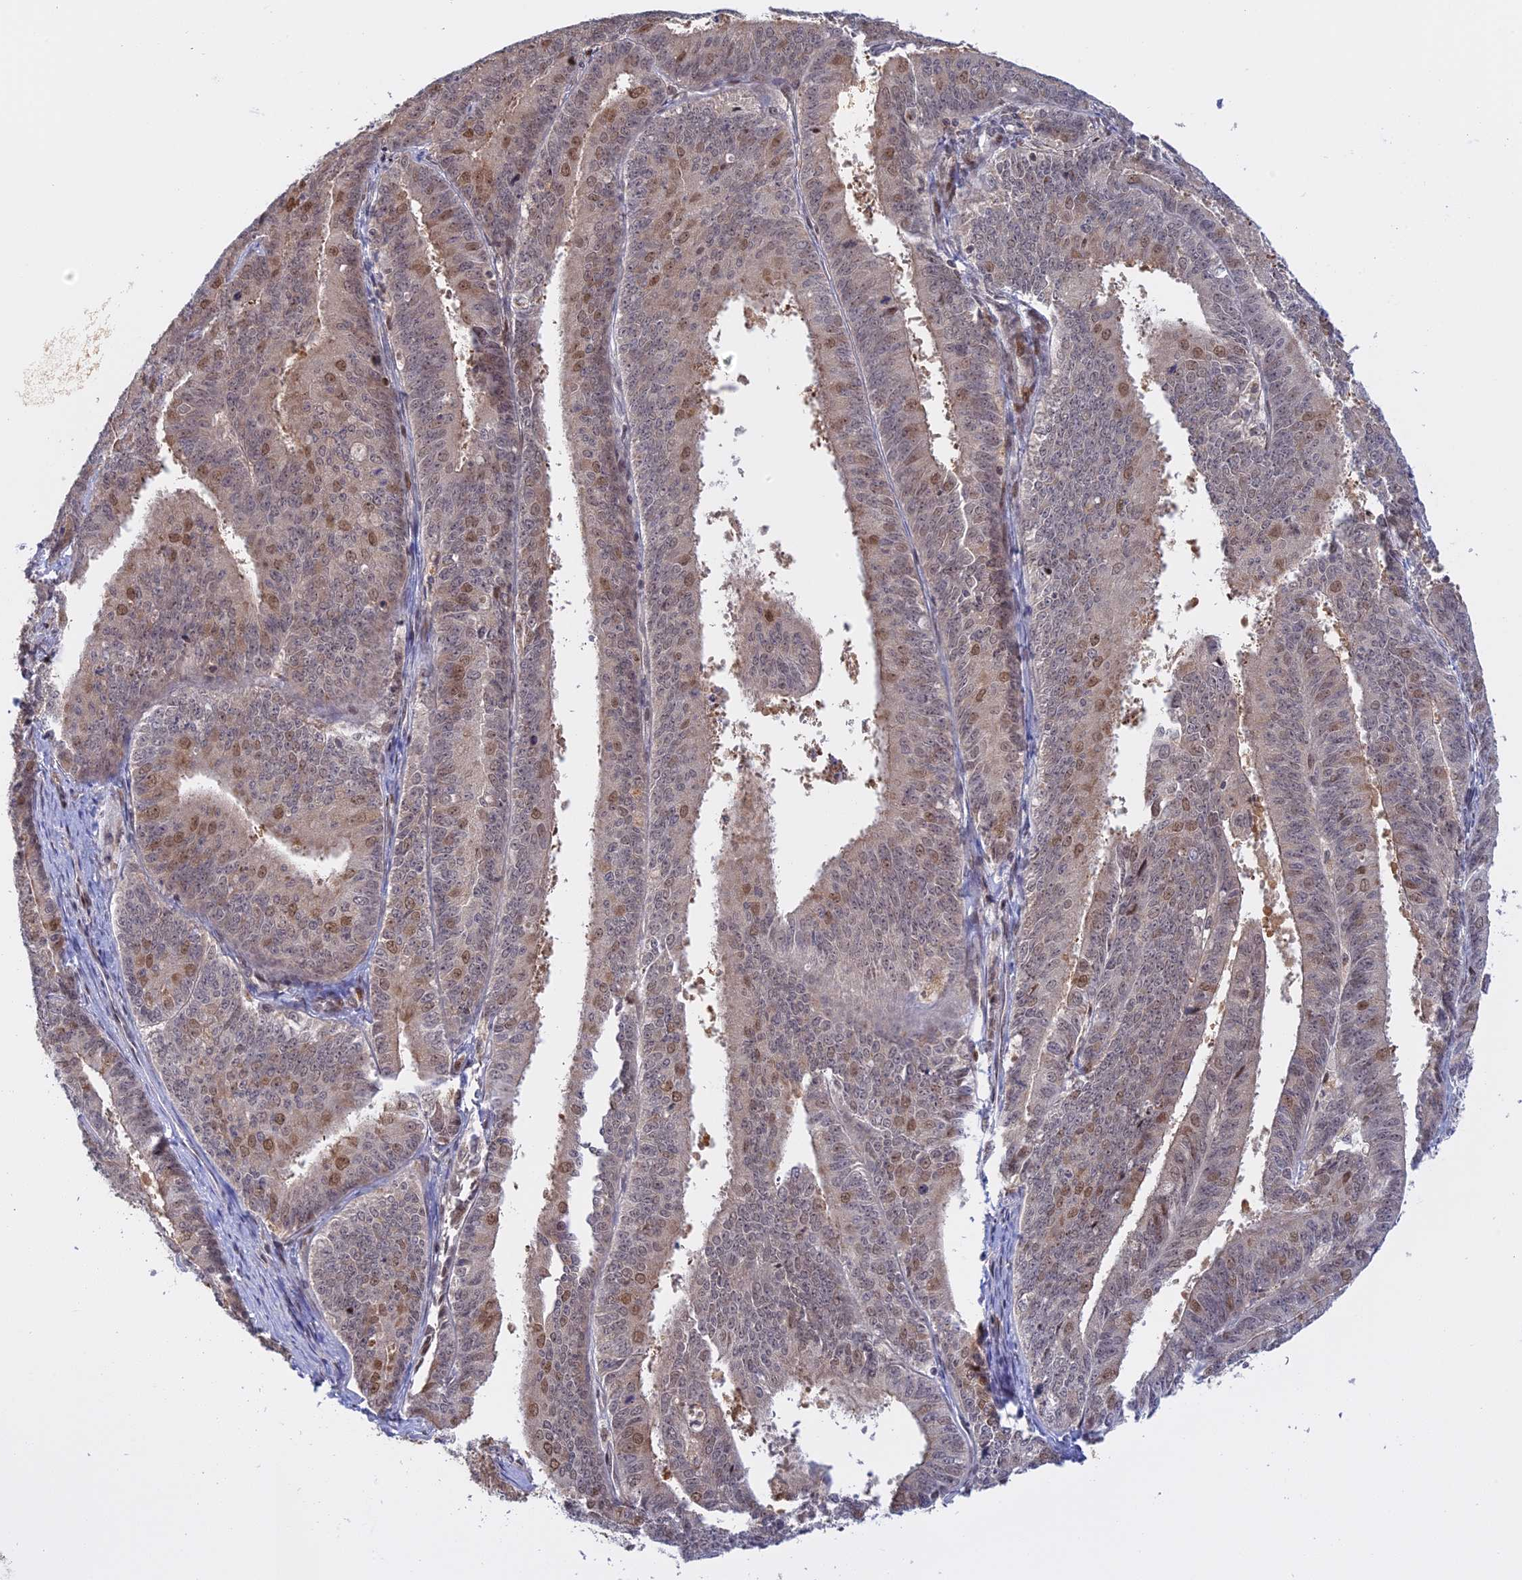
{"staining": {"intensity": "moderate", "quantity": "<25%", "location": "nuclear"}, "tissue": "endometrial cancer", "cell_type": "Tumor cells", "image_type": "cancer", "snomed": [{"axis": "morphology", "description": "Adenocarcinoma, NOS"}, {"axis": "topography", "description": "Endometrium"}], "caption": "Immunohistochemistry (IHC) image of neoplastic tissue: endometrial cancer stained using immunohistochemistry (IHC) reveals low levels of moderate protein expression localized specifically in the nuclear of tumor cells, appearing as a nuclear brown color.", "gene": "GSKIP", "patient": {"sex": "female", "age": 73}}